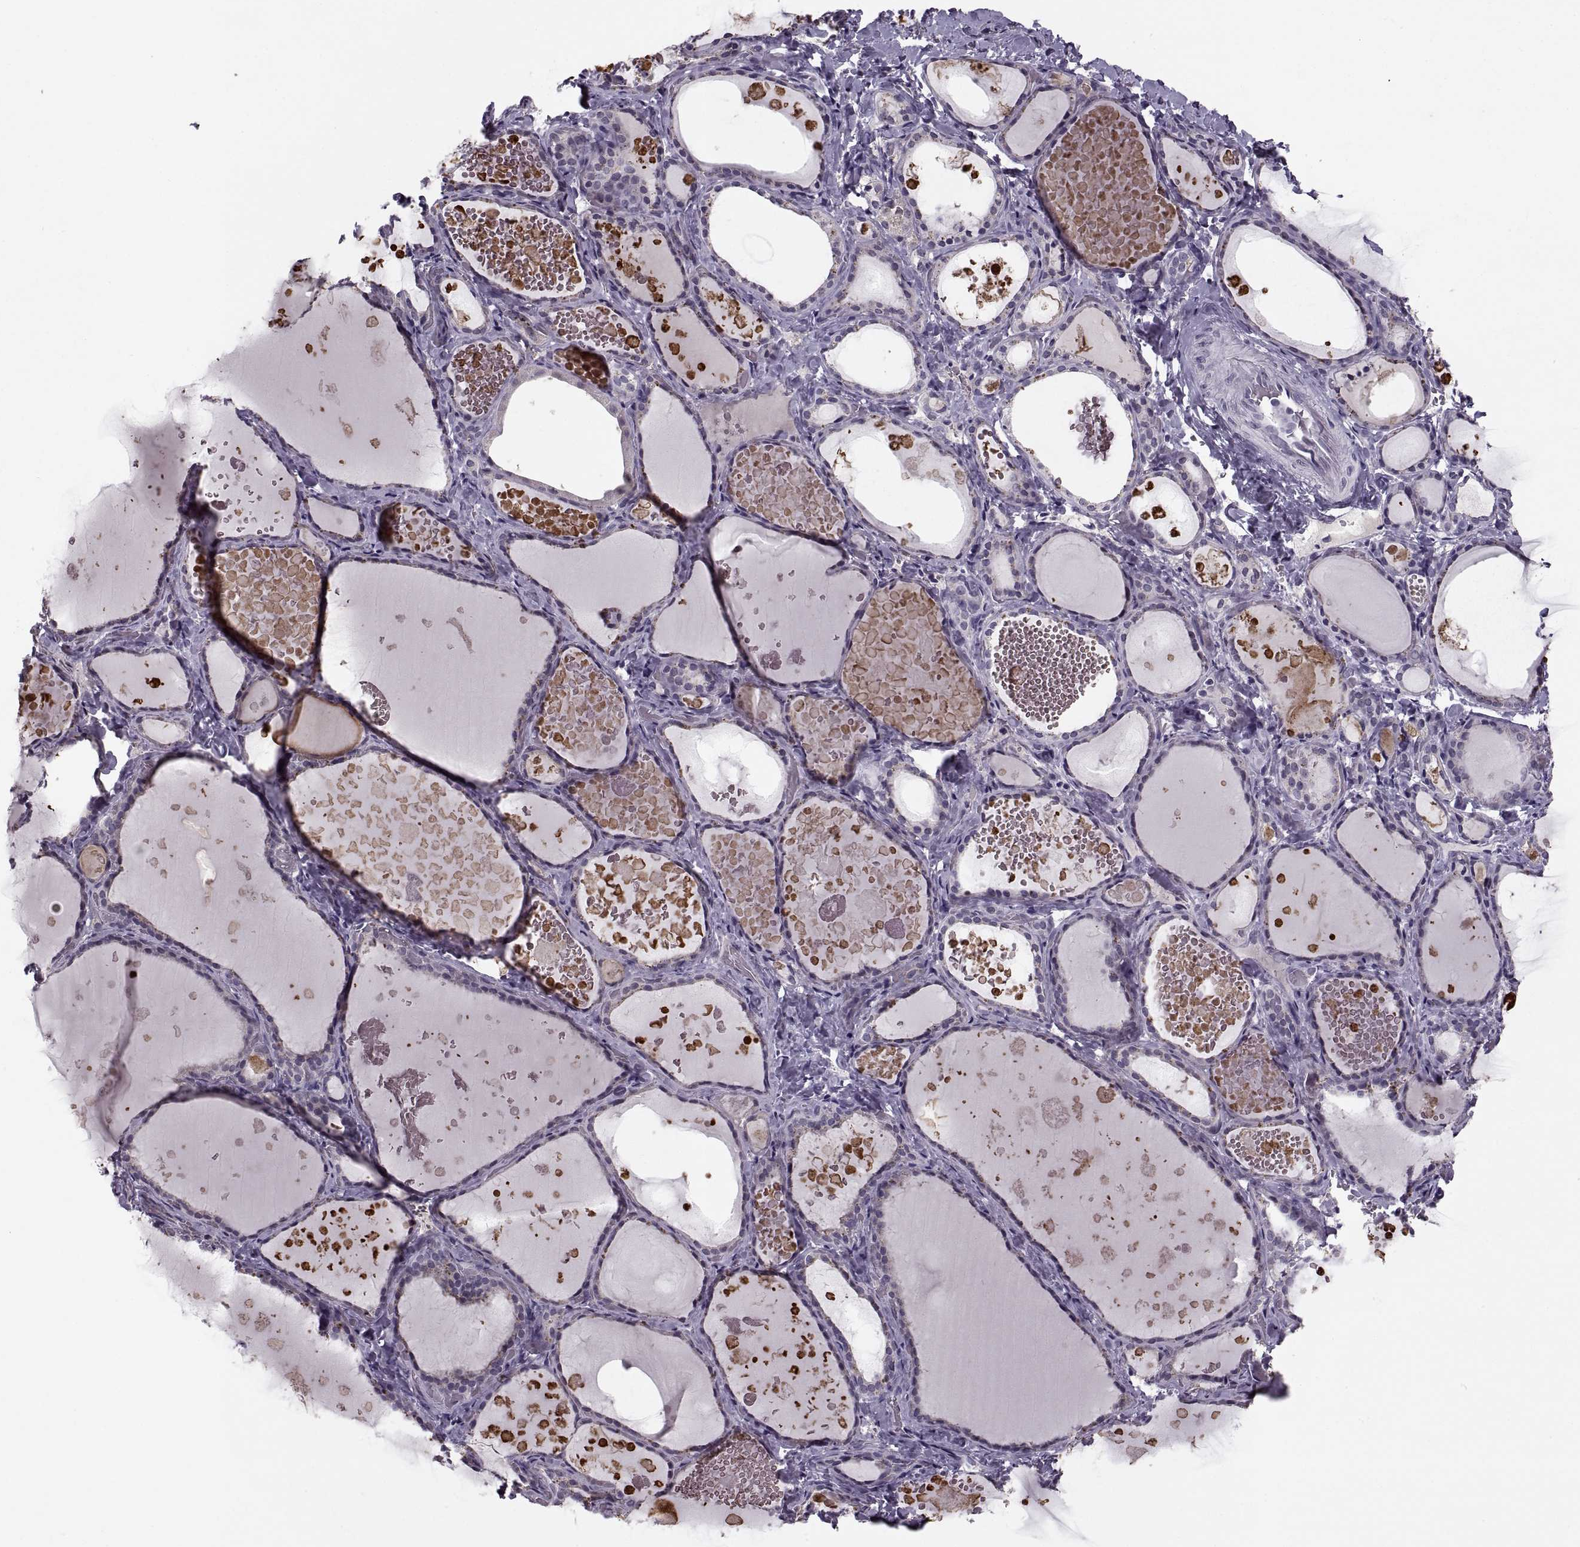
{"staining": {"intensity": "negative", "quantity": "none", "location": "none"}, "tissue": "thyroid gland", "cell_type": "Glandular cells", "image_type": "normal", "snomed": [{"axis": "morphology", "description": "Normal tissue, NOS"}, {"axis": "topography", "description": "Thyroid gland"}], "caption": "DAB immunohistochemical staining of normal thyroid gland displays no significant expression in glandular cells. (DAB immunohistochemistry with hematoxylin counter stain).", "gene": "CACNA1F", "patient": {"sex": "female", "age": 56}}